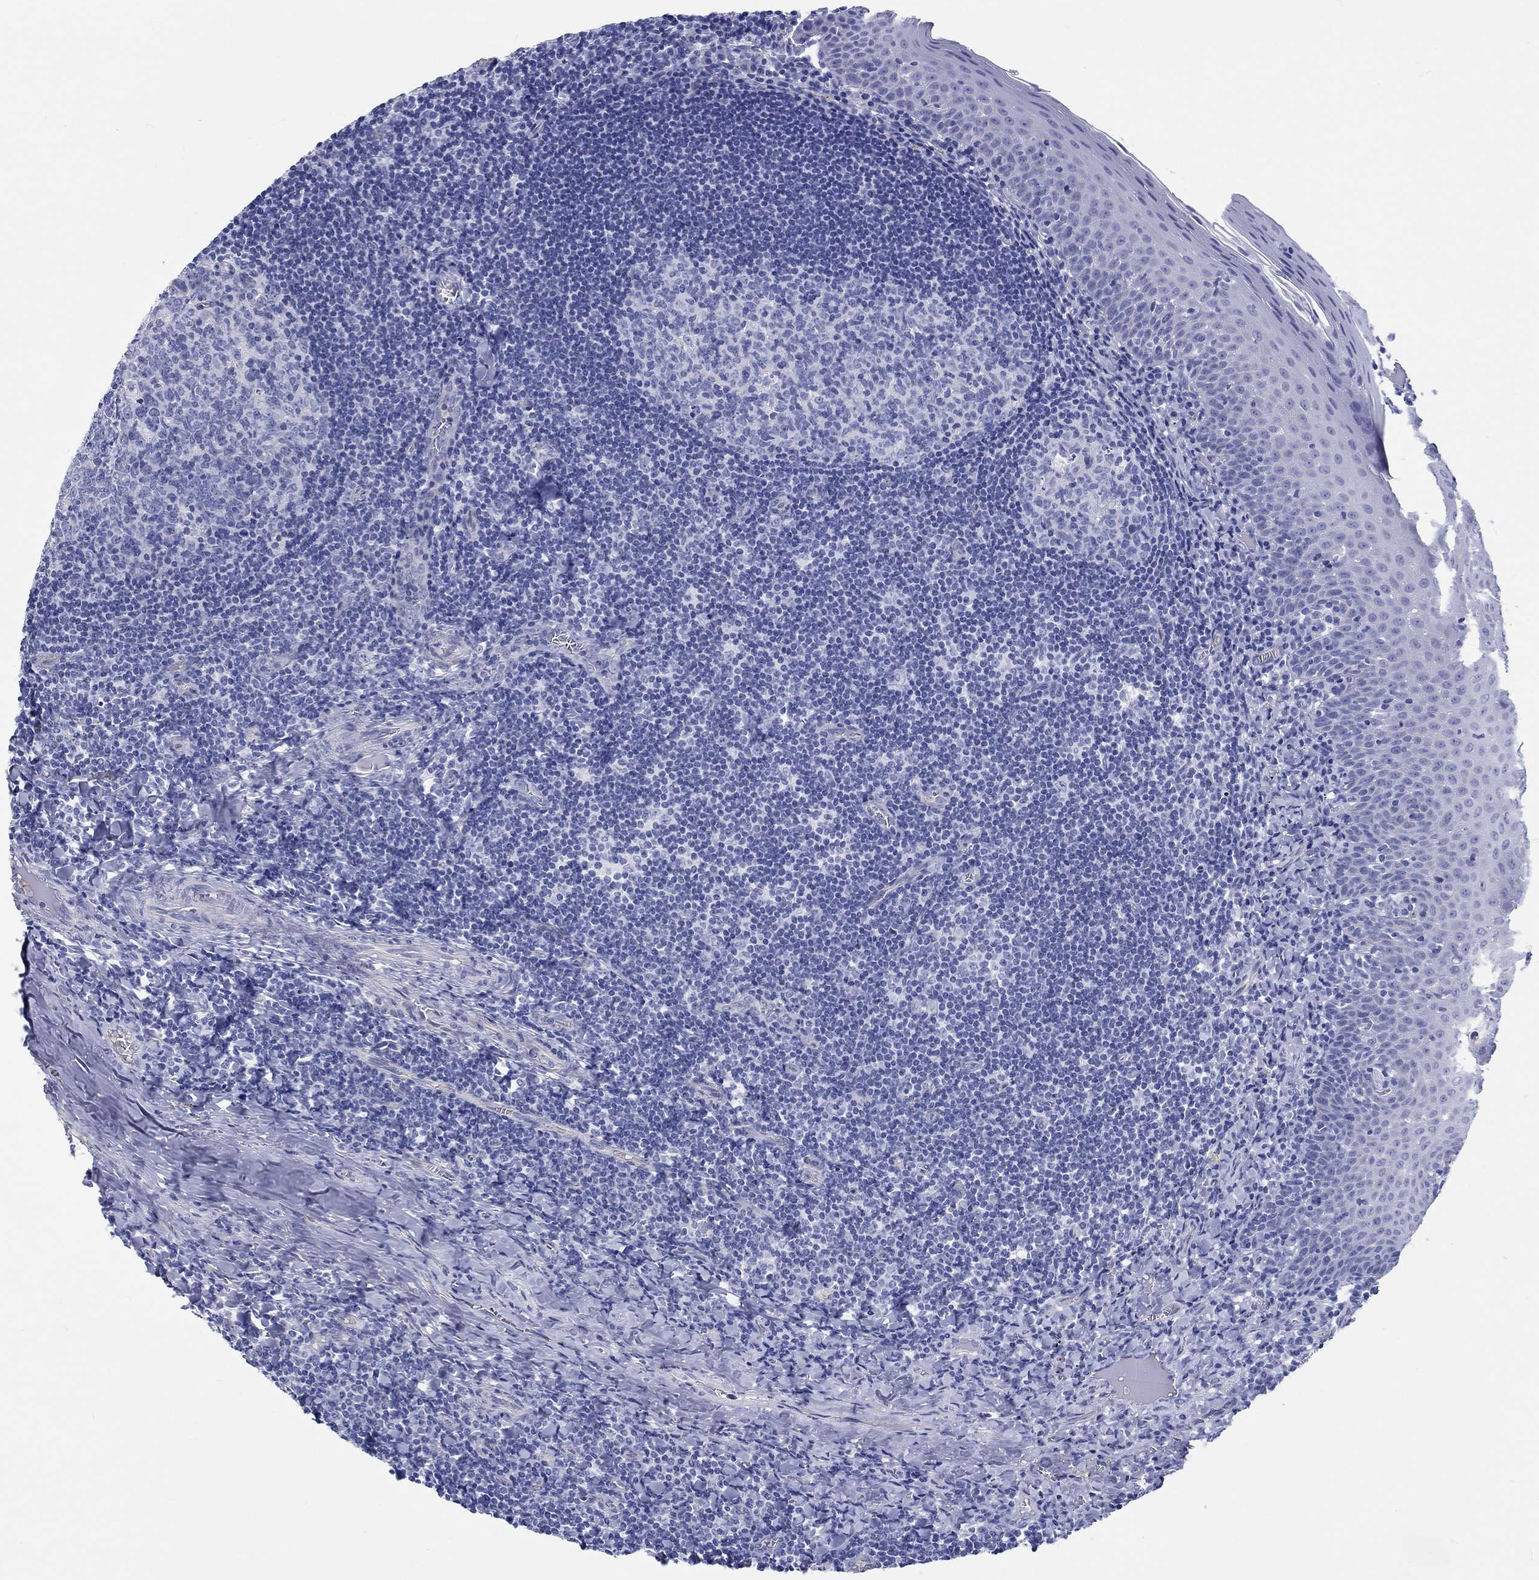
{"staining": {"intensity": "negative", "quantity": "none", "location": "none"}, "tissue": "tonsil", "cell_type": "Germinal center cells", "image_type": "normal", "snomed": [{"axis": "morphology", "description": "Normal tissue, NOS"}, {"axis": "morphology", "description": "Inflammation, NOS"}, {"axis": "topography", "description": "Tonsil"}], "caption": "DAB (3,3'-diaminobenzidine) immunohistochemical staining of benign tonsil exhibits no significant positivity in germinal center cells.", "gene": "CDY1B", "patient": {"sex": "female", "age": 31}}